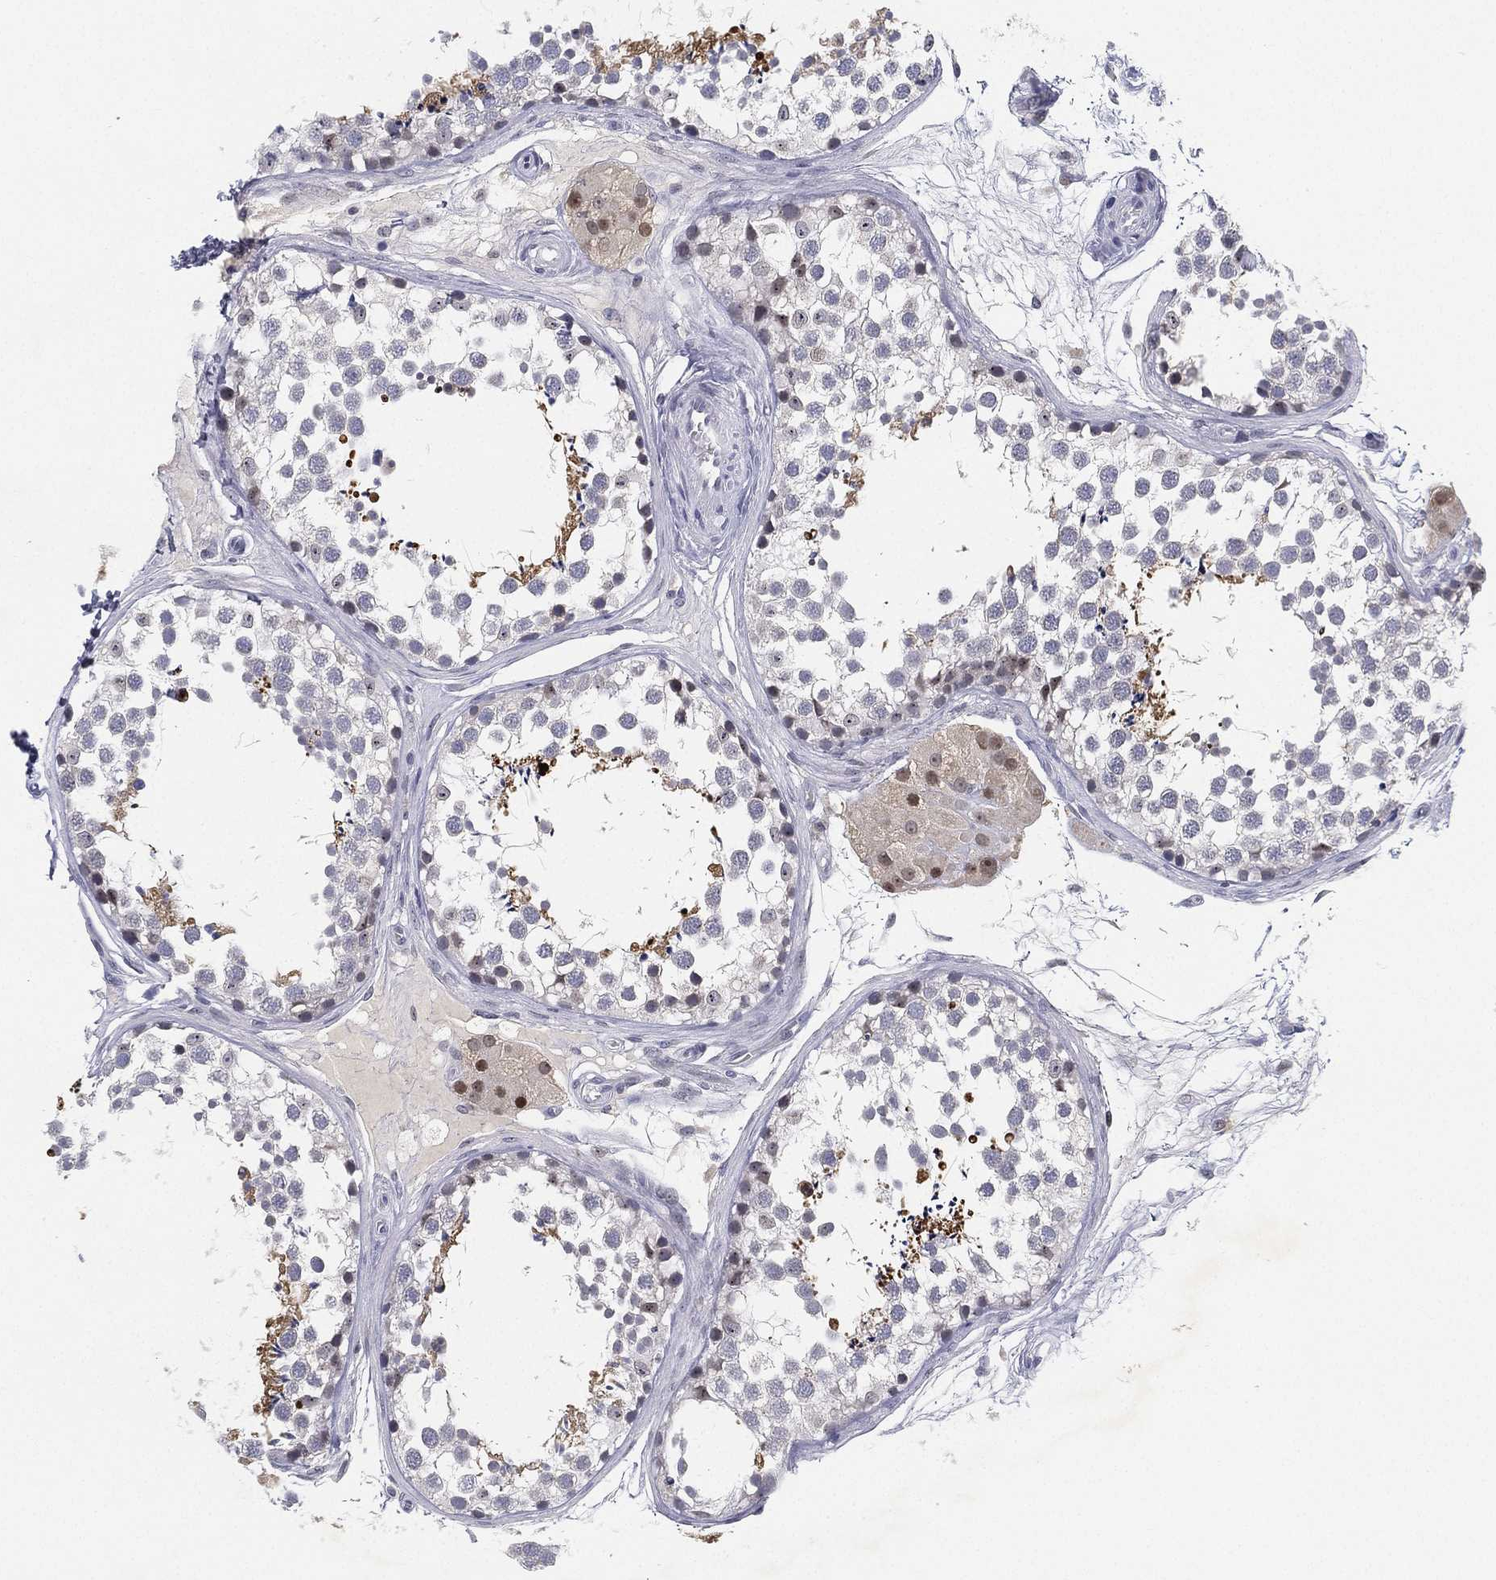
{"staining": {"intensity": "strong", "quantity": "<25%", "location": "cytoplasmic/membranous"}, "tissue": "testis", "cell_type": "Cells in seminiferous ducts", "image_type": "normal", "snomed": [{"axis": "morphology", "description": "Normal tissue, NOS"}, {"axis": "morphology", "description": "Seminoma, NOS"}, {"axis": "topography", "description": "Testis"}], "caption": "The photomicrograph demonstrates immunohistochemical staining of benign testis. There is strong cytoplasmic/membranous positivity is seen in approximately <25% of cells in seminiferous ducts. (DAB IHC, brown staining for protein, blue staining for nuclei).", "gene": "MS4A8", "patient": {"sex": "male", "age": 65}}